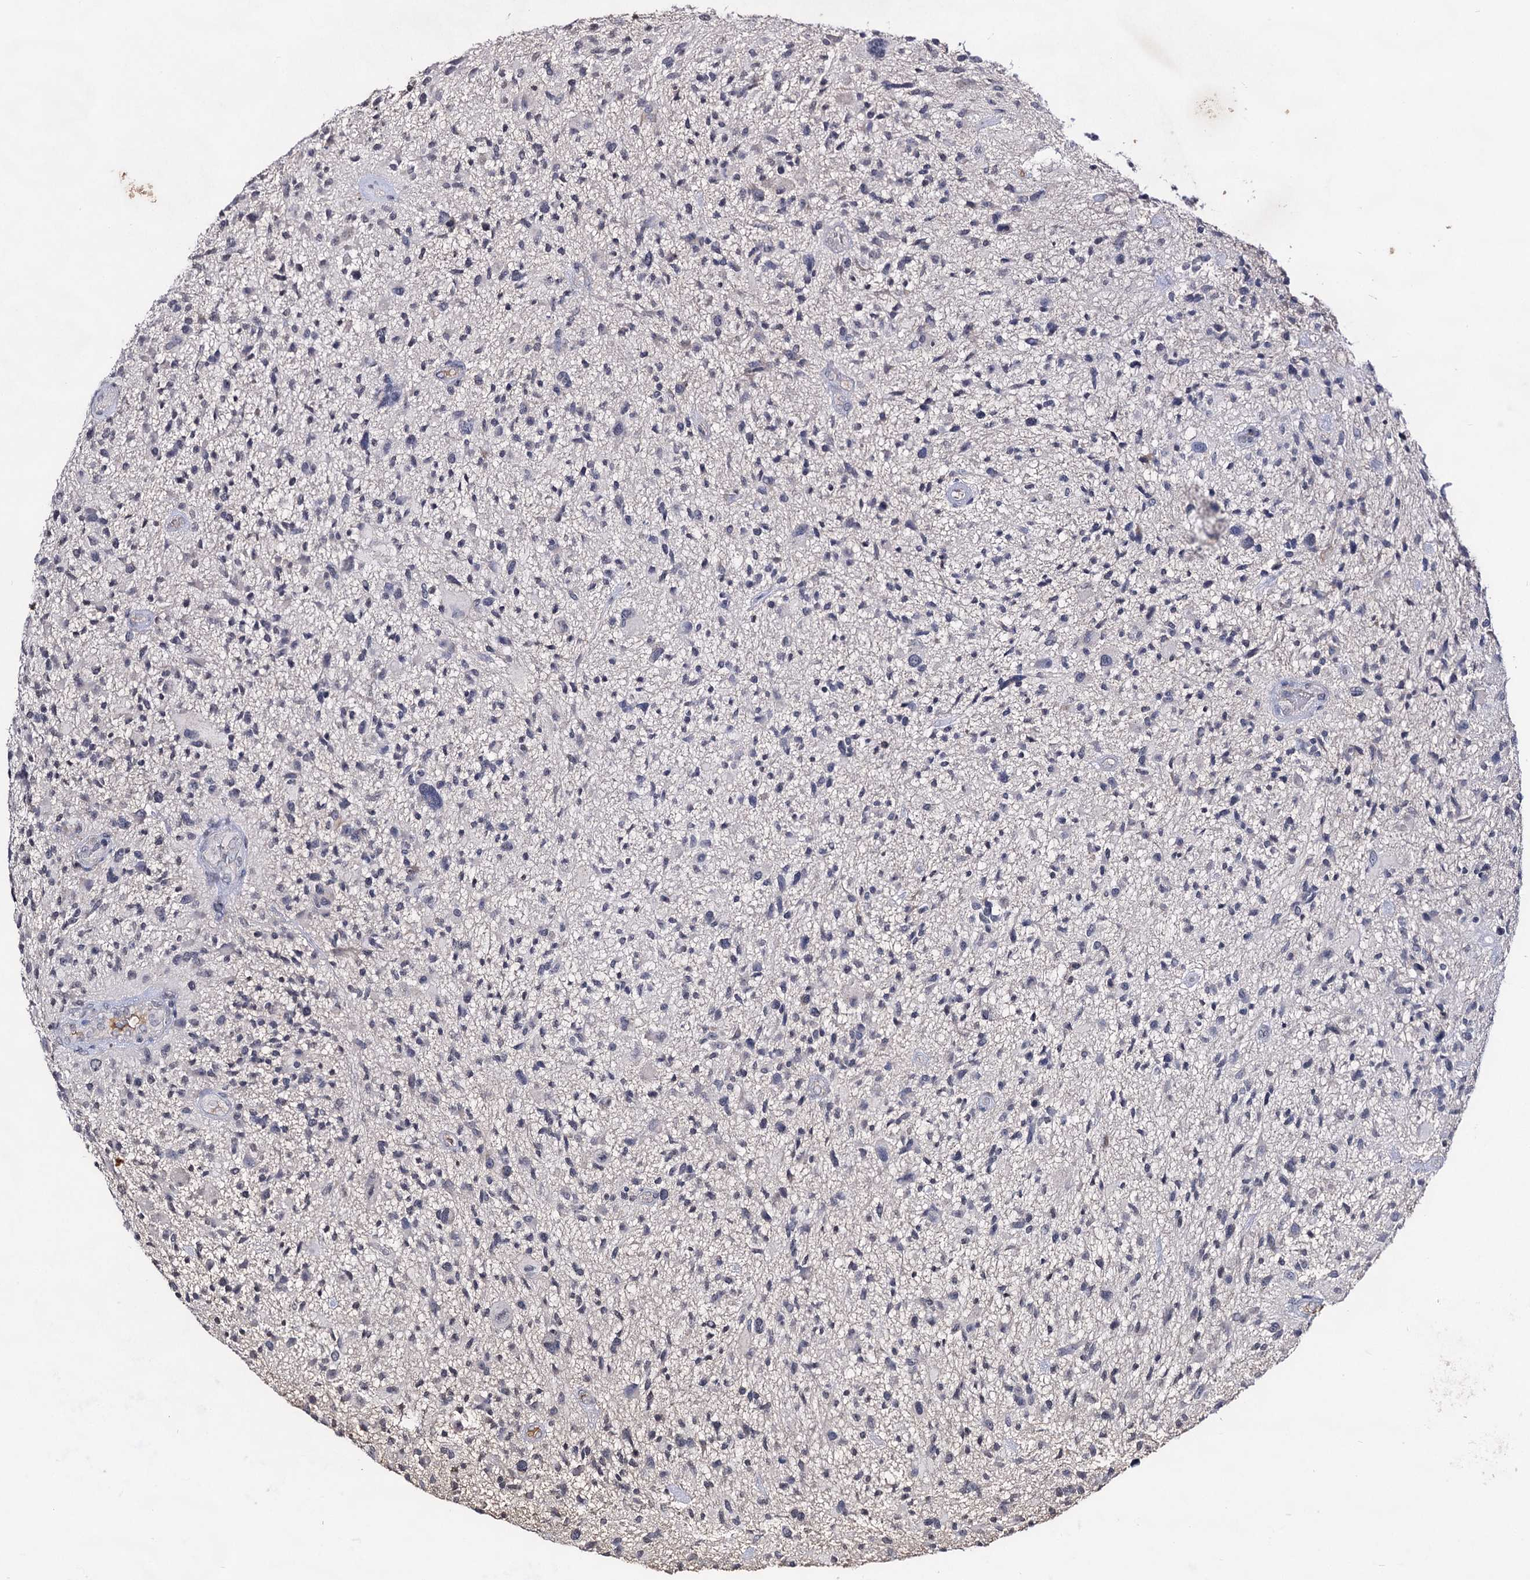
{"staining": {"intensity": "negative", "quantity": "none", "location": "none"}, "tissue": "glioma", "cell_type": "Tumor cells", "image_type": "cancer", "snomed": [{"axis": "morphology", "description": "Glioma, malignant, High grade"}, {"axis": "topography", "description": "Brain"}], "caption": "The immunohistochemistry (IHC) image has no significant positivity in tumor cells of malignant glioma (high-grade) tissue. Brightfield microscopy of immunohistochemistry (IHC) stained with DAB (3,3'-diaminobenzidine) (brown) and hematoxylin (blue), captured at high magnification.", "gene": "PLIN1", "patient": {"sex": "male", "age": 47}}